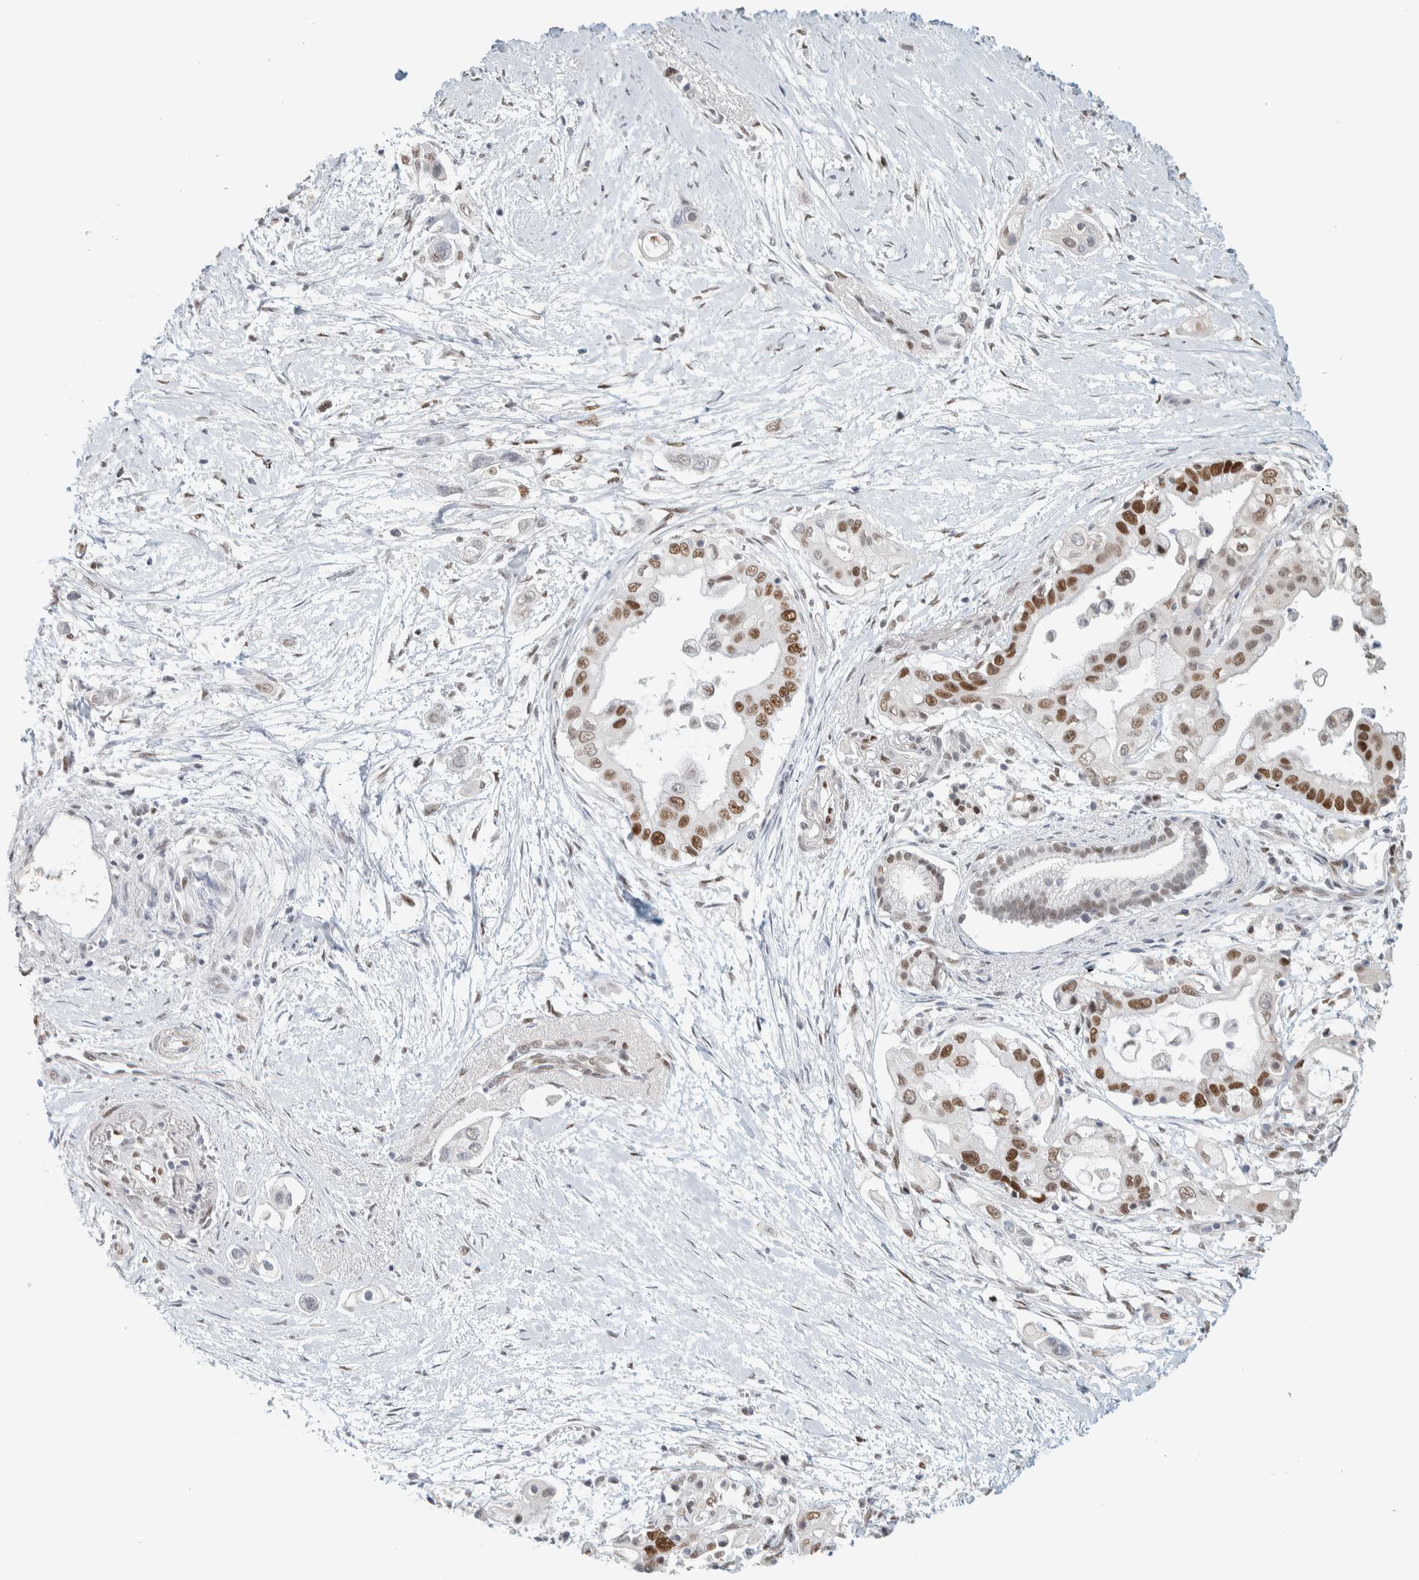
{"staining": {"intensity": "moderate", "quantity": ">75%", "location": "nuclear"}, "tissue": "pancreatic cancer", "cell_type": "Tumor cells", "image_type": "cancer", "snomed": [{"axis": "morphology", "description": "Adenocarcinoma, NOS"}, {"axis": "topography", "description": "Pancreas"}], "caption": "The image shows immunohistochemical staining of pancreatic cancer. There is moderate nuclear staining is appreciated in about >75% of tumor cells.", "gene": "PUS7", "patient": {"sex": "male", "age": 59}}